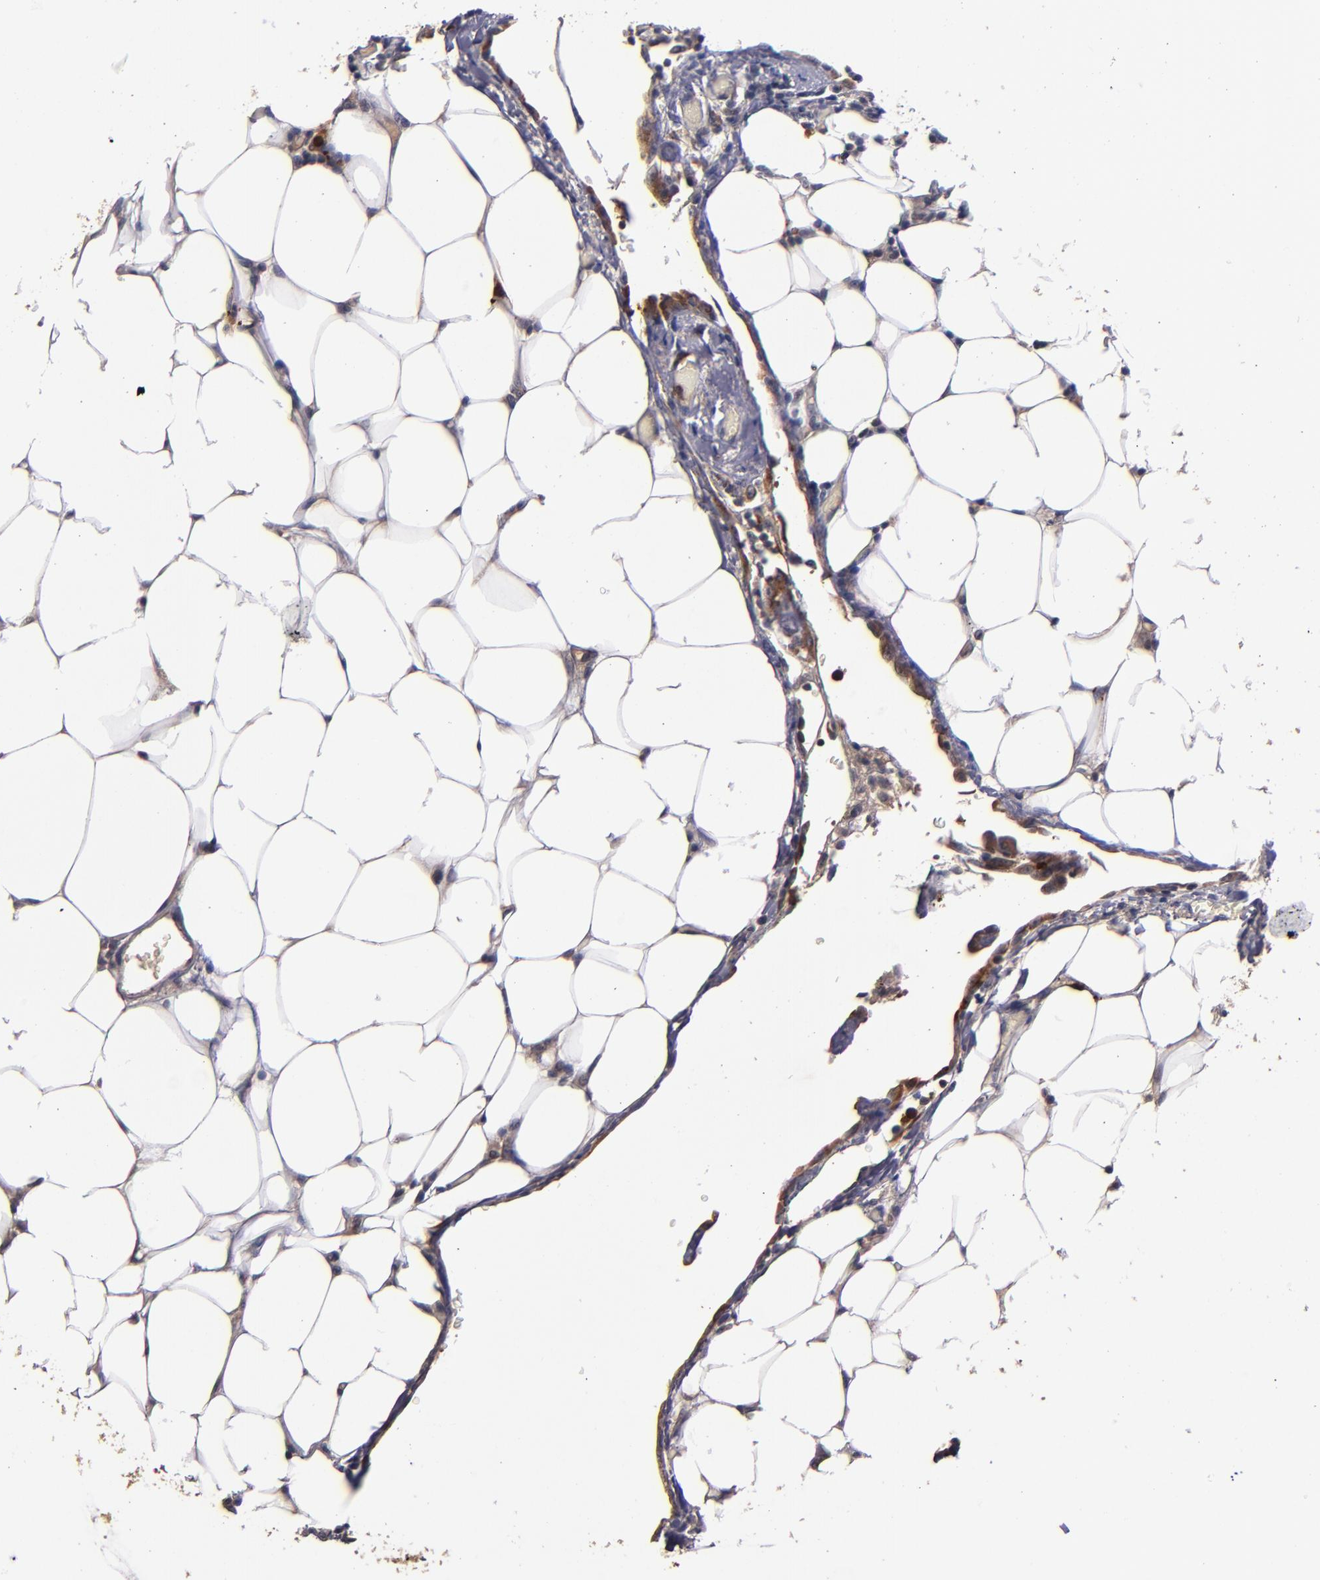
{"staining": {"intensity": "weak", "quantity": "25%-75%", "location": "cytoplasmic/membranous"}, "tissue": "colorectal cancer", "cell_type": "Tumor cells", "image_type": "cancer", "snomed": [{"axis": "morphology", "description": "Adenocarcinoma, NOS"}, {"axis": "topography", "description": "Colon"}], "caption": "Immunohistochemistry micrograph of neoplastic tissue: human colorectal cancer stained using immunohistochemistry demonstrates low levels of weak protein expression localized specifically in the cytoplasmic/membranous of tumor cells, appearing as a cytoplasmic/membranous brown color.", "gene": "TTLL12", "patient": {"sex": "female", "age": 86}}